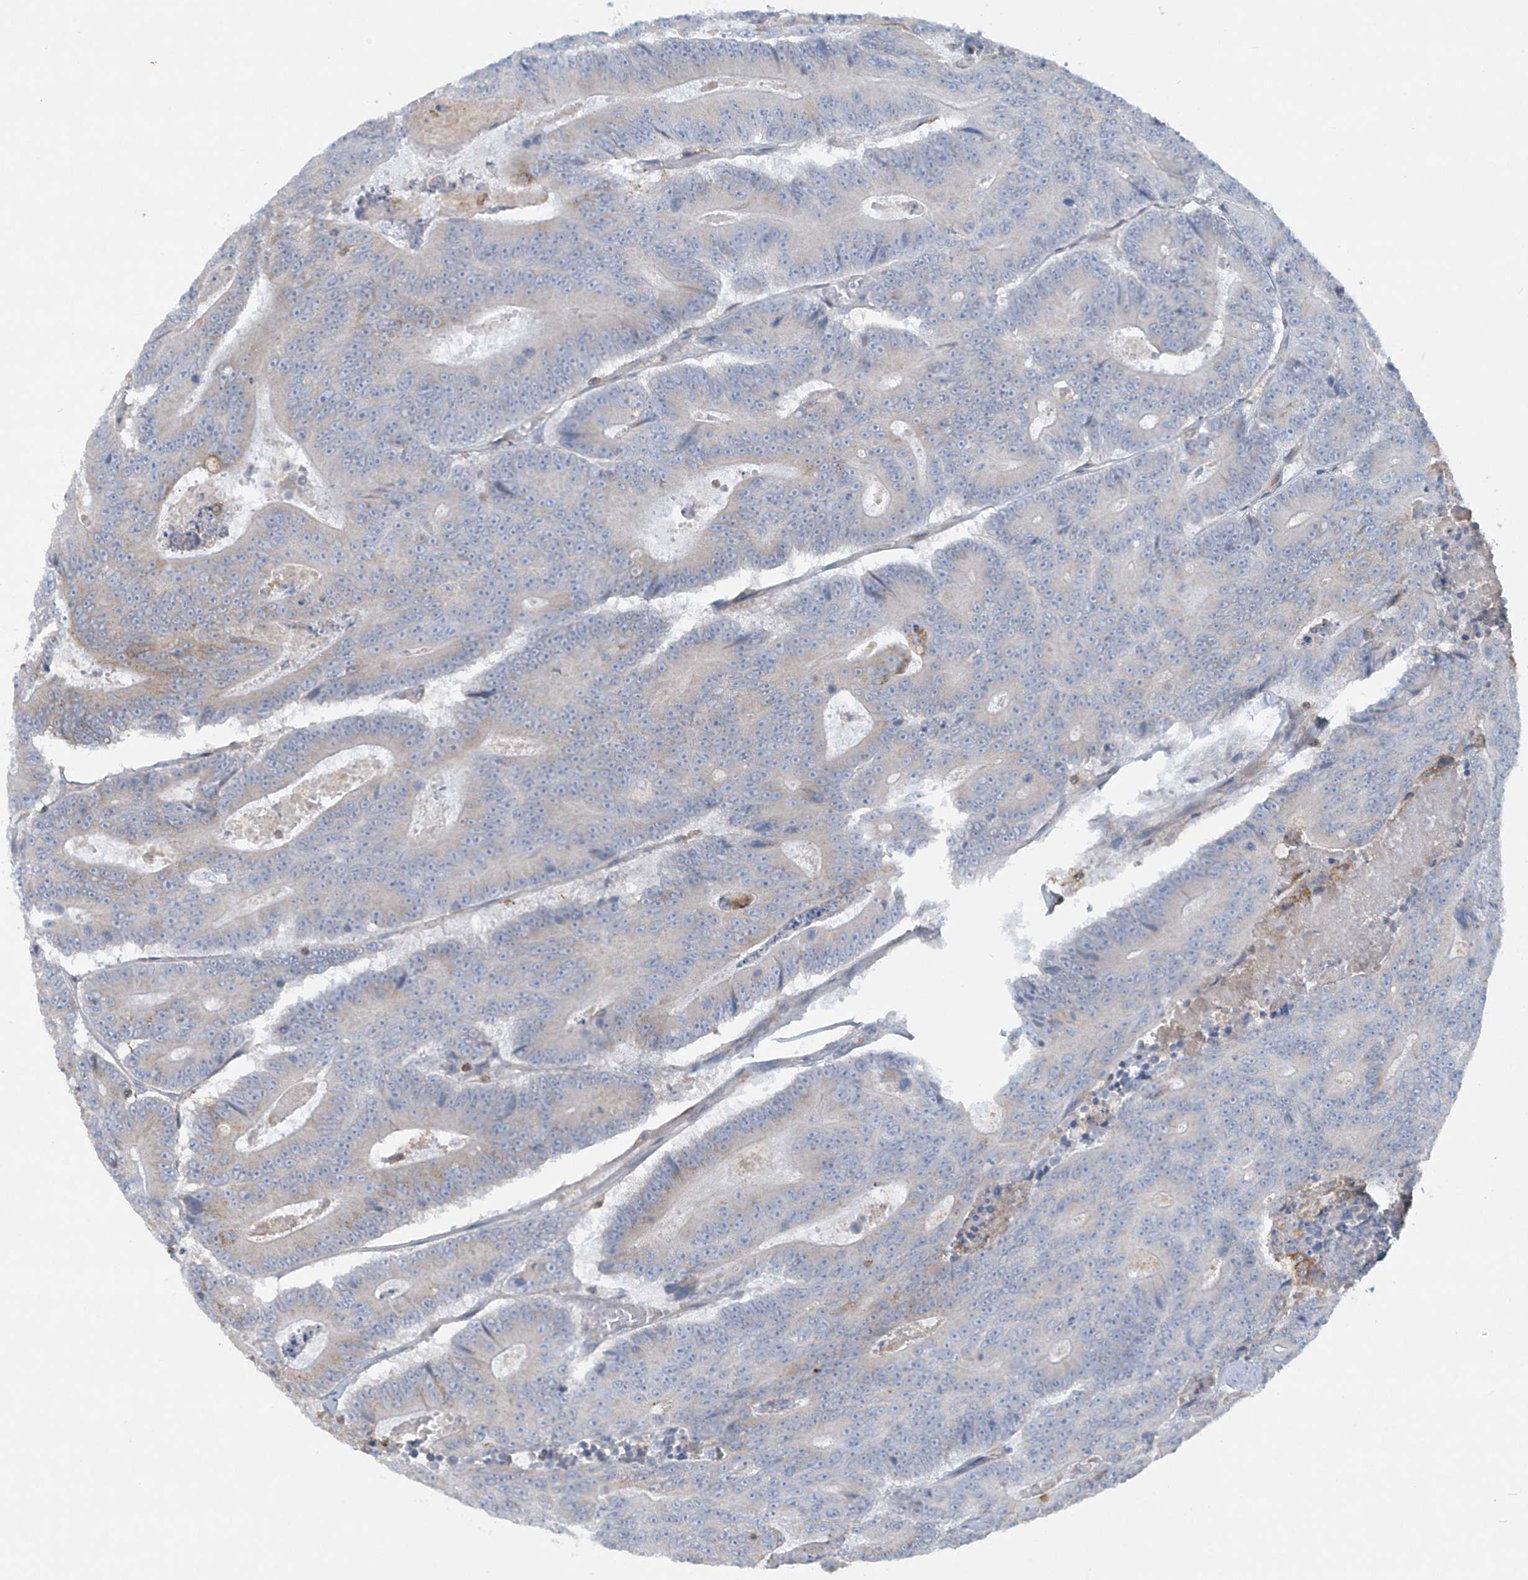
{"staining": {"intensity": "negative", "quantity": "none", "location": "none"}, "tissue": "colorectal cancer", "cell_type": "Tumor cells", "image_type": "cancer", "snomed": [{"axis": "morphology", "description": "Adenocarcinoma, NOS"}, {"axis": "topography", "description": "Colon"}], "caption": "Immunohistochemistry (IHC) micrograph of colorectal cancer stained for a protein (brown), which exhibits no staining in tumor cells.", "gene": "HLA-E", "patient": {"sex": "male", "age": 83}}